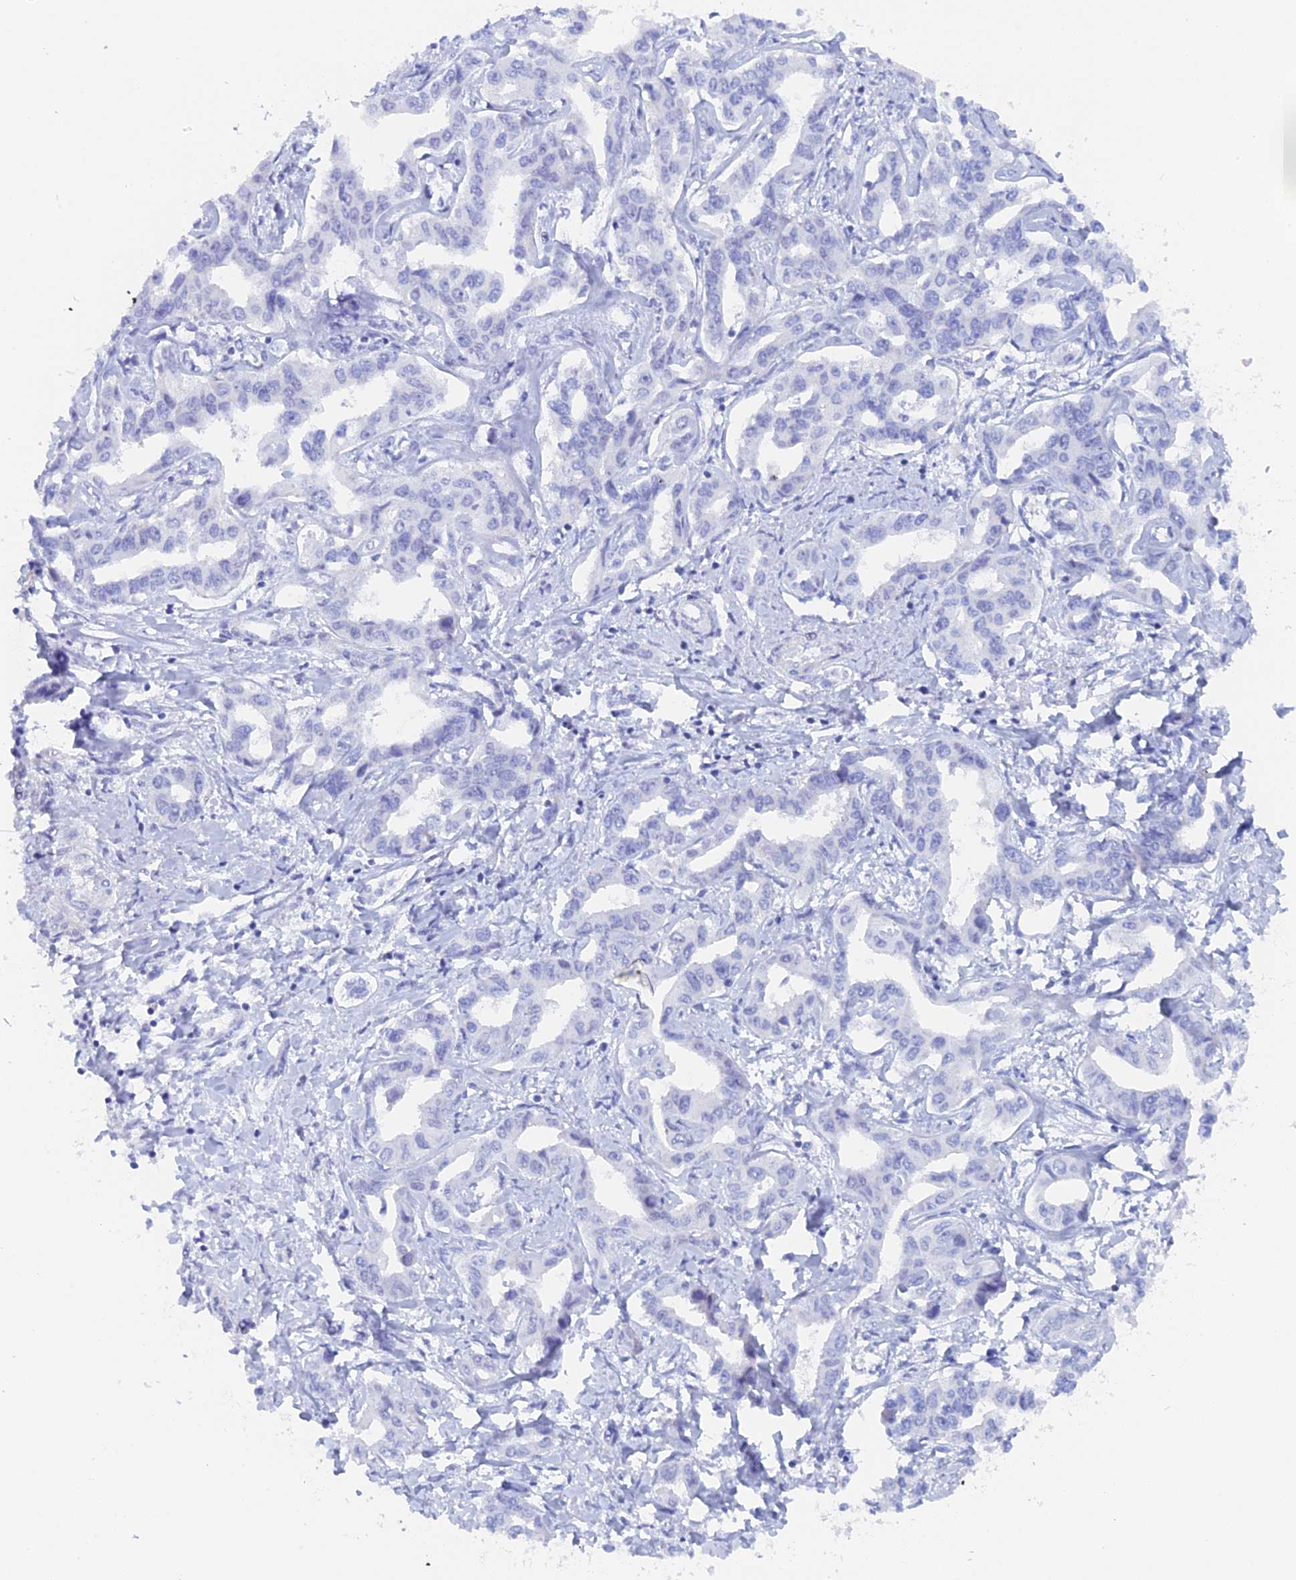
{"staining": {"intensity": "negative", "quantity": "none", "location": "none"}, "tissue": "liver cancer", "cell_type": "Tumor cells", "image_type": "cancer", "snomed": [{"axis": "morphology", "description": "Cholangiocarcinoma"}, {"axis": "topography", "description": "Liver"}], "caption": "The image shows no significant staining in tumor cells of cholangiocarcinoma (liver).", "gene": "DACT3", "patient": {"sex": "male", "age": 59}}